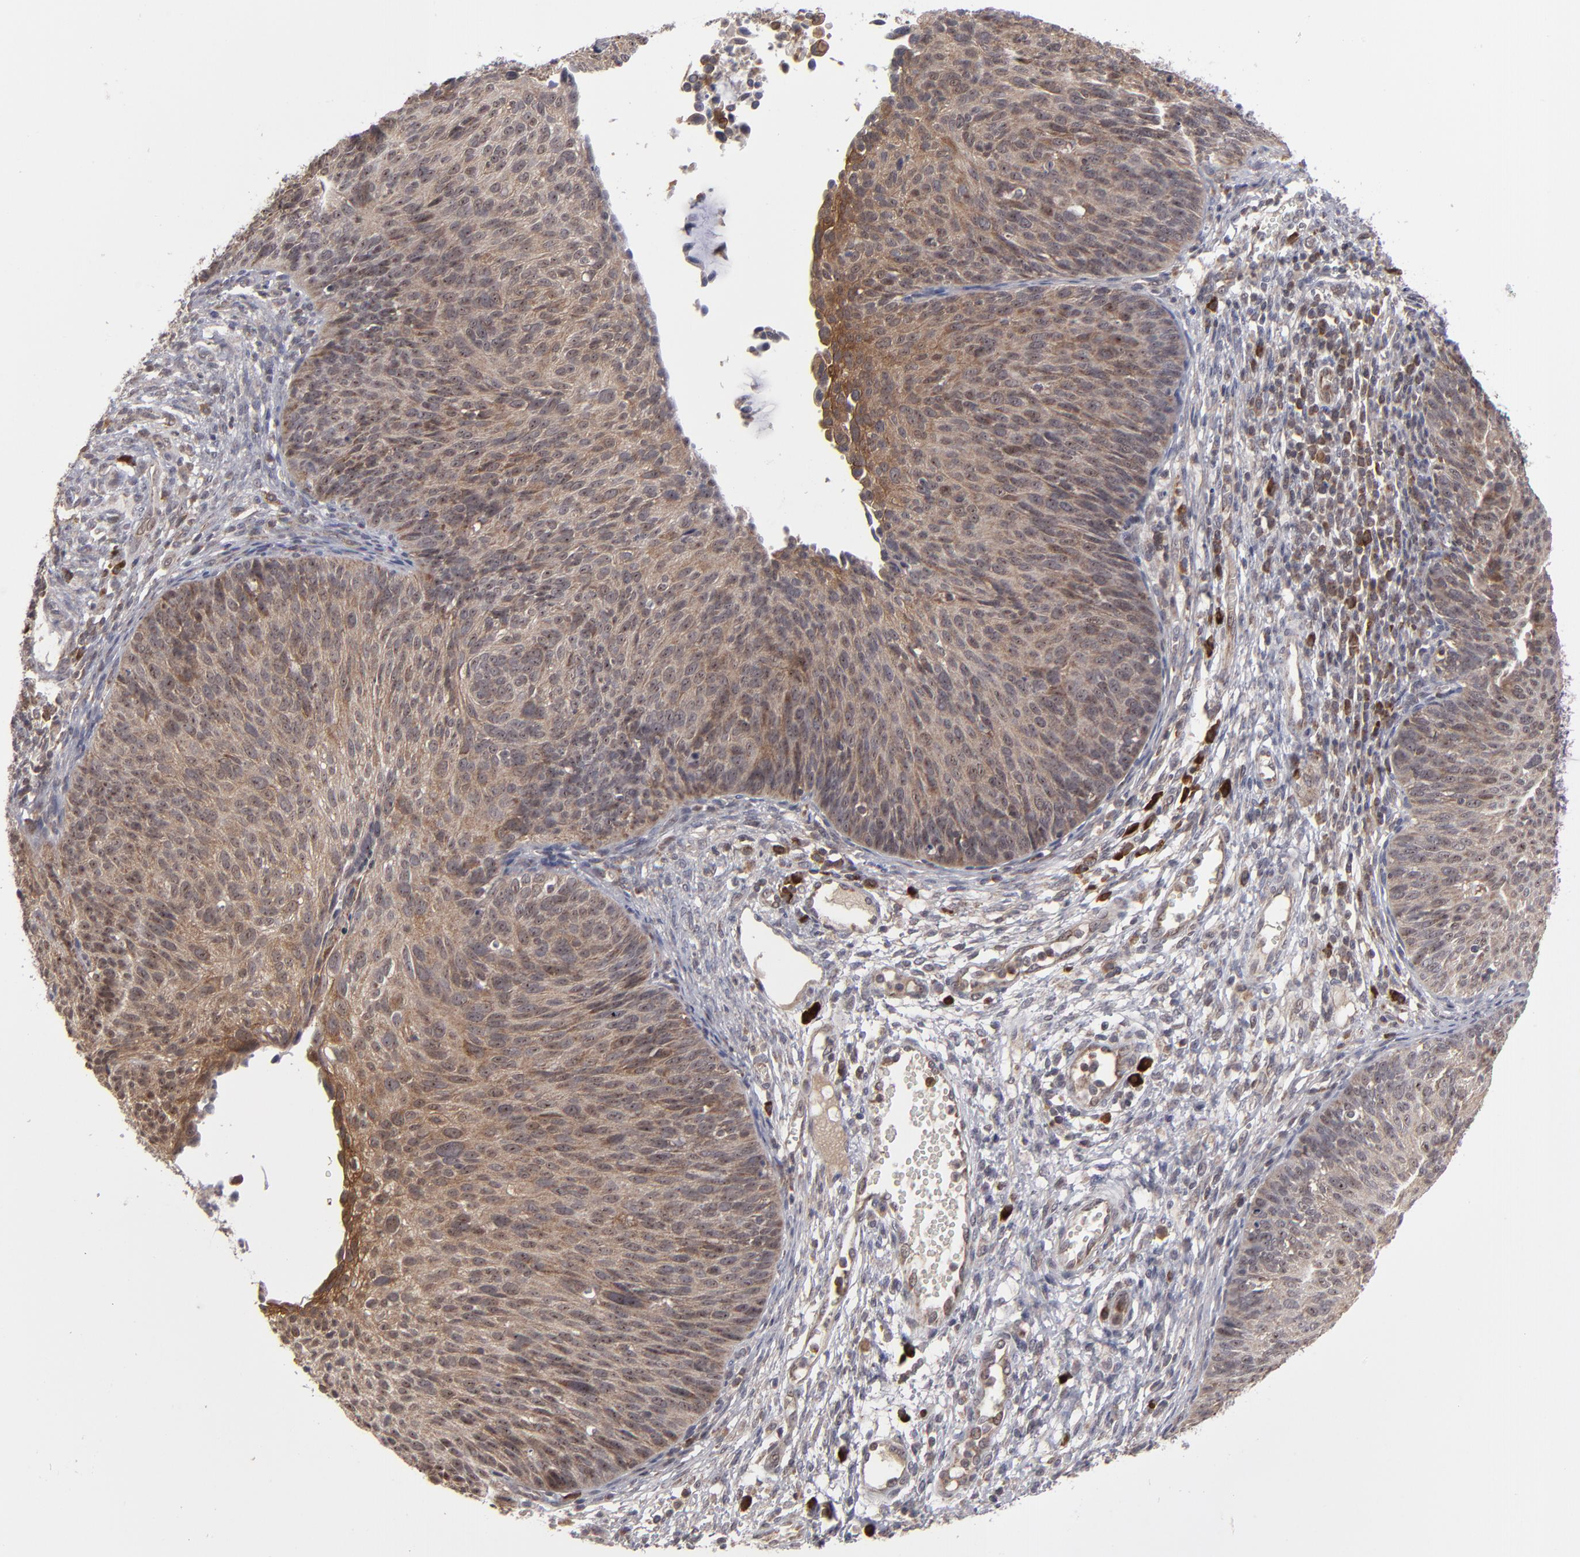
{"staining": {"intensity": "moderate", "quantity": ">75%", "location": "cytoplasmic/membranous"}, "tissue": "cervical cancer", "cell_type": "Tumor cells", "image_type": "cancer", "snomed": [{"axis": "morphology", "description": "Squamous cell carcinoma, NOS"}, {"axis": "topography", "description": "Cervix"}], "caption": "Approximately >75% of tumor cells in cervical squamous cell carcinoma demonstrate moderate cytoplasmic/membranous protein staining as visualized by brown immunohistochemical staining.", "gene": "GLCCI1", "patient": {"sex": "female", "age": 36}}